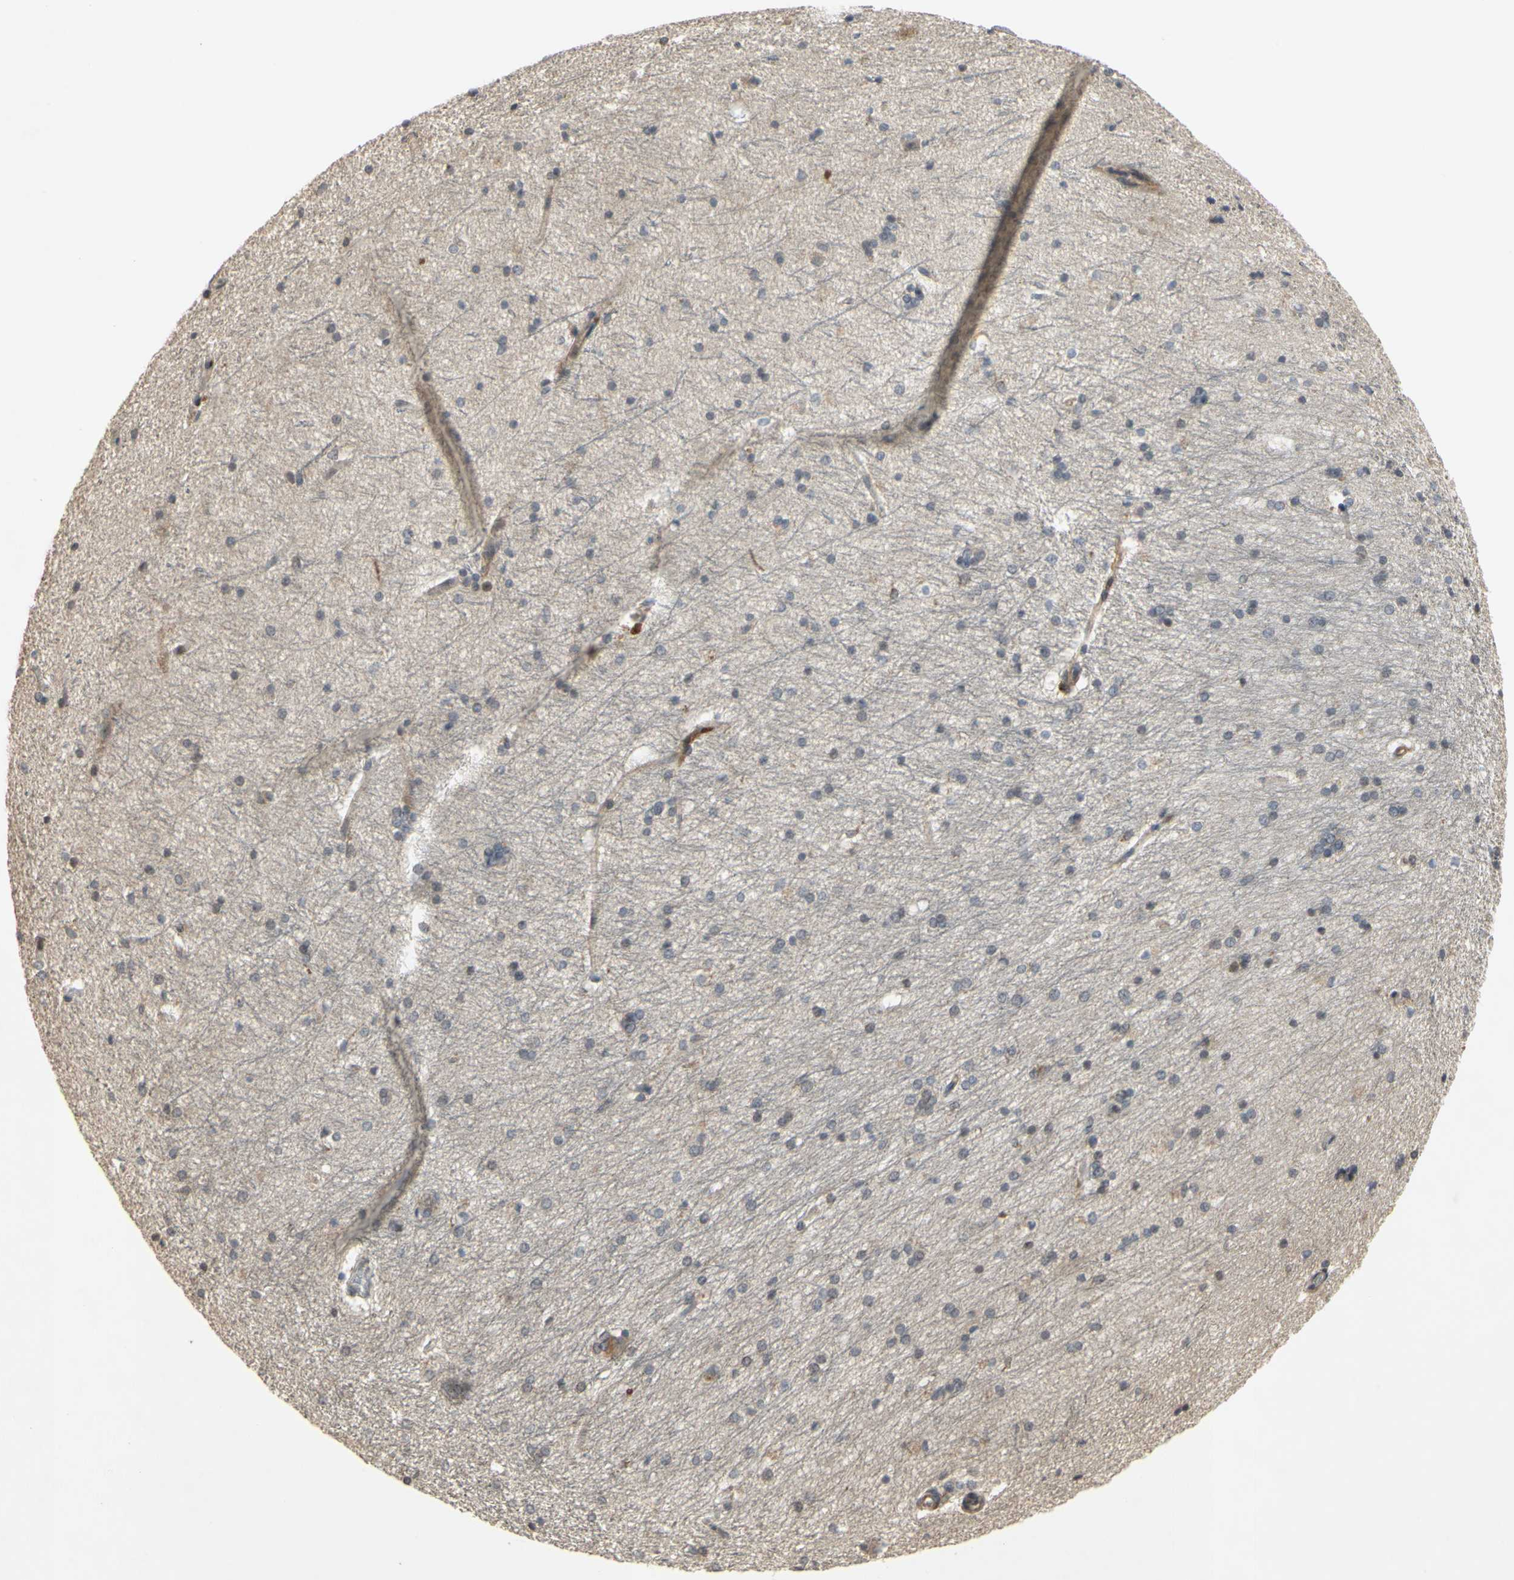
{"staining": {"intensity": "weak", "quantity": "<25%", "location": "cytoplasmic/membranous"}, "tissue": "hippocampus", "cell_type": "Glial cells", "image_type": "normal", "snomed": [{"axis": "morphology", "description": "Normal tissue, NOS"}, {"axis": "topography", "description": "Hippocampus"}], "caption": "Glial cells show no significant protein expression in benign hippocampus. (Immunohistochemistry, brightfield microscopy, high magnification).", "gene": "PLXNA2", "patient": {"sex": "female", "age": 19}}